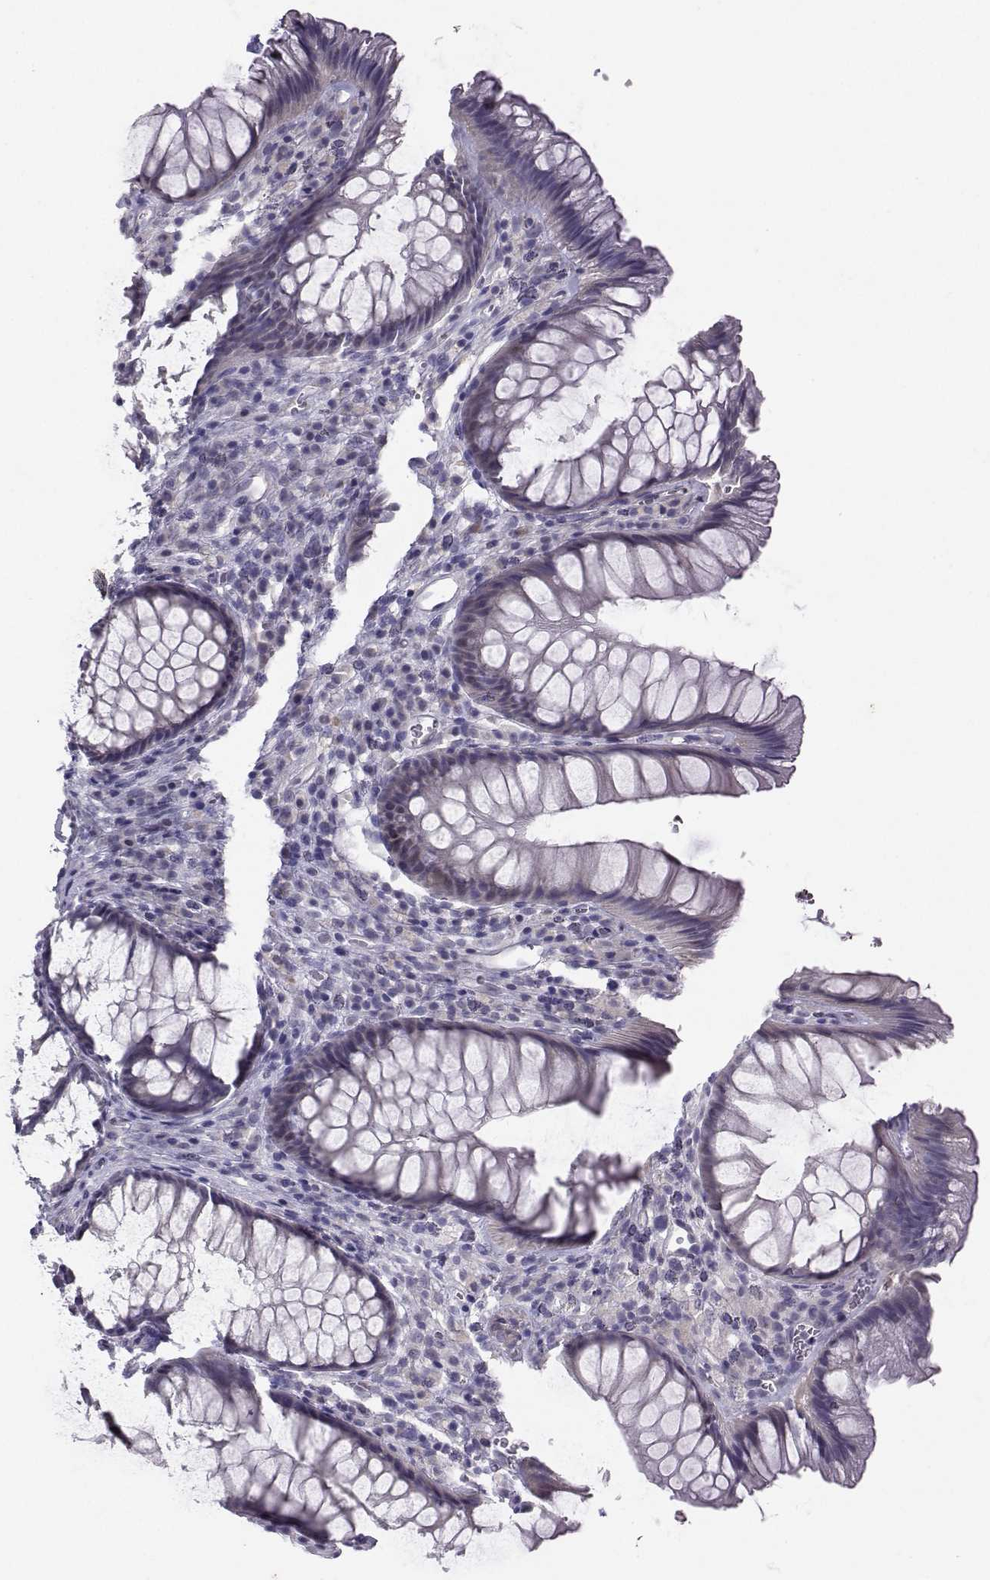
{"staining": {"intensity": "negative", "quantity": "none", "location": "none"}, "tissue": "rectum", "cell_type": "Glandular cells", "image_type": "normal", "snomed": [{"axis": "morphology", "description": "Normal tissue, NOS"}, {"axis": "topography", "description": "Smooth muscle"}, {"axis": "topography", "description": "Rectum"}], "caption": "Immunohistochemistry (IHC) of unremarkable rectum reveals no positivity in glandular cells.", "gene": "CARTPT", "patient": {"sex": "male", "age": 53}}